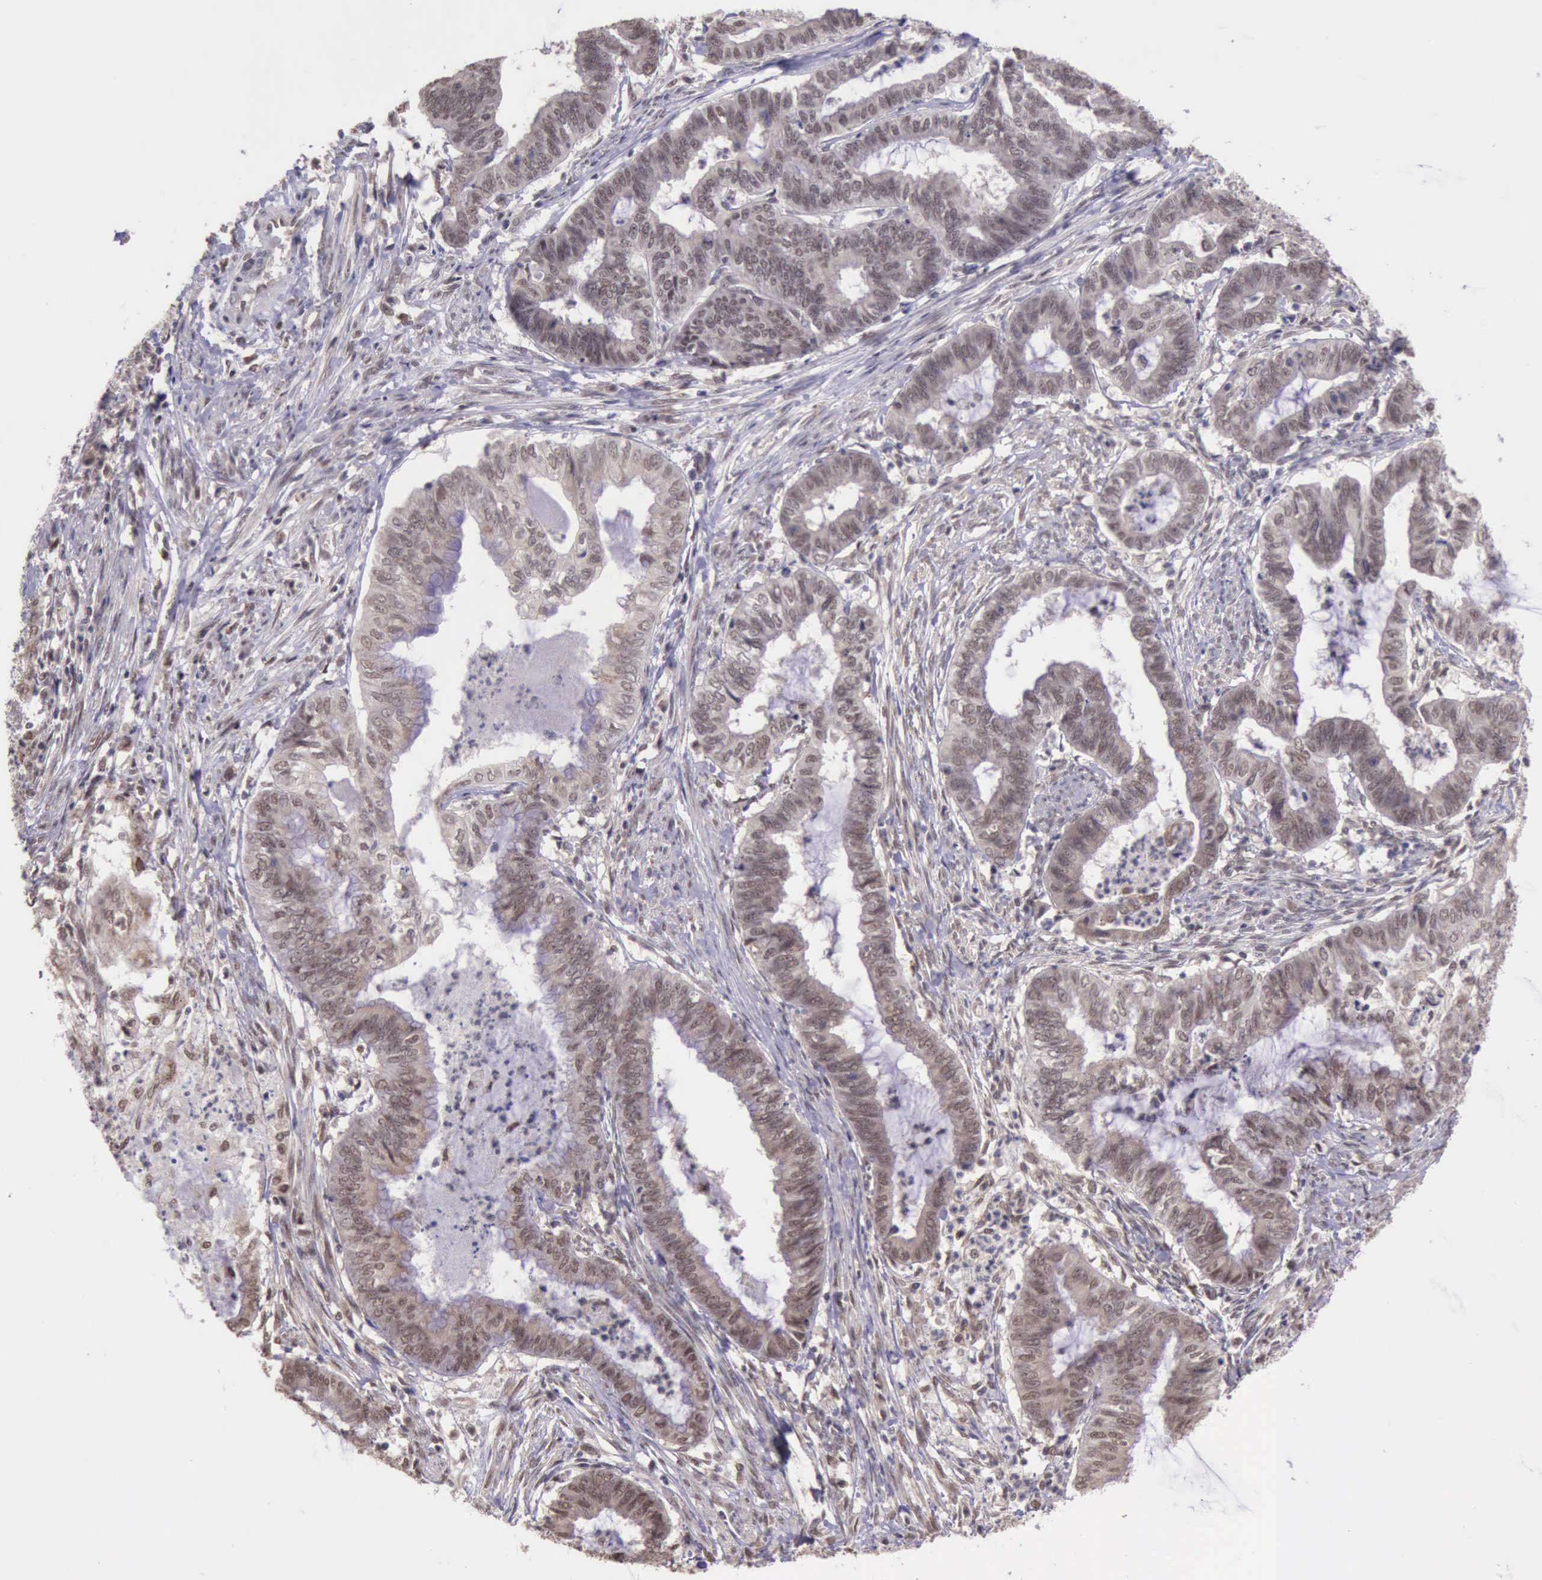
{"staining": {"intensity": "moderate", "quantity": ">75%", "location": "nuclear"}, "tissue": "endometrial cancer", "cell_type": "Tumor cells", "image_type": "cancer", "snomed": [{"axis": "morphology", "description": "Necrosis, NOS"}, {"axis": "morphology", "description": "Adenocarcinoma, NOS"}, {"axis": "topography", "description": "Endometrium"}], "caption": "Protein analysis of endometrial cancer (adenocarcinoma) tissue demonstrates moderate nuclear staining in approximately >75% of tumor cells.", "gene": "PRPF39", "patient": {"sex": "female", "age": 79}}